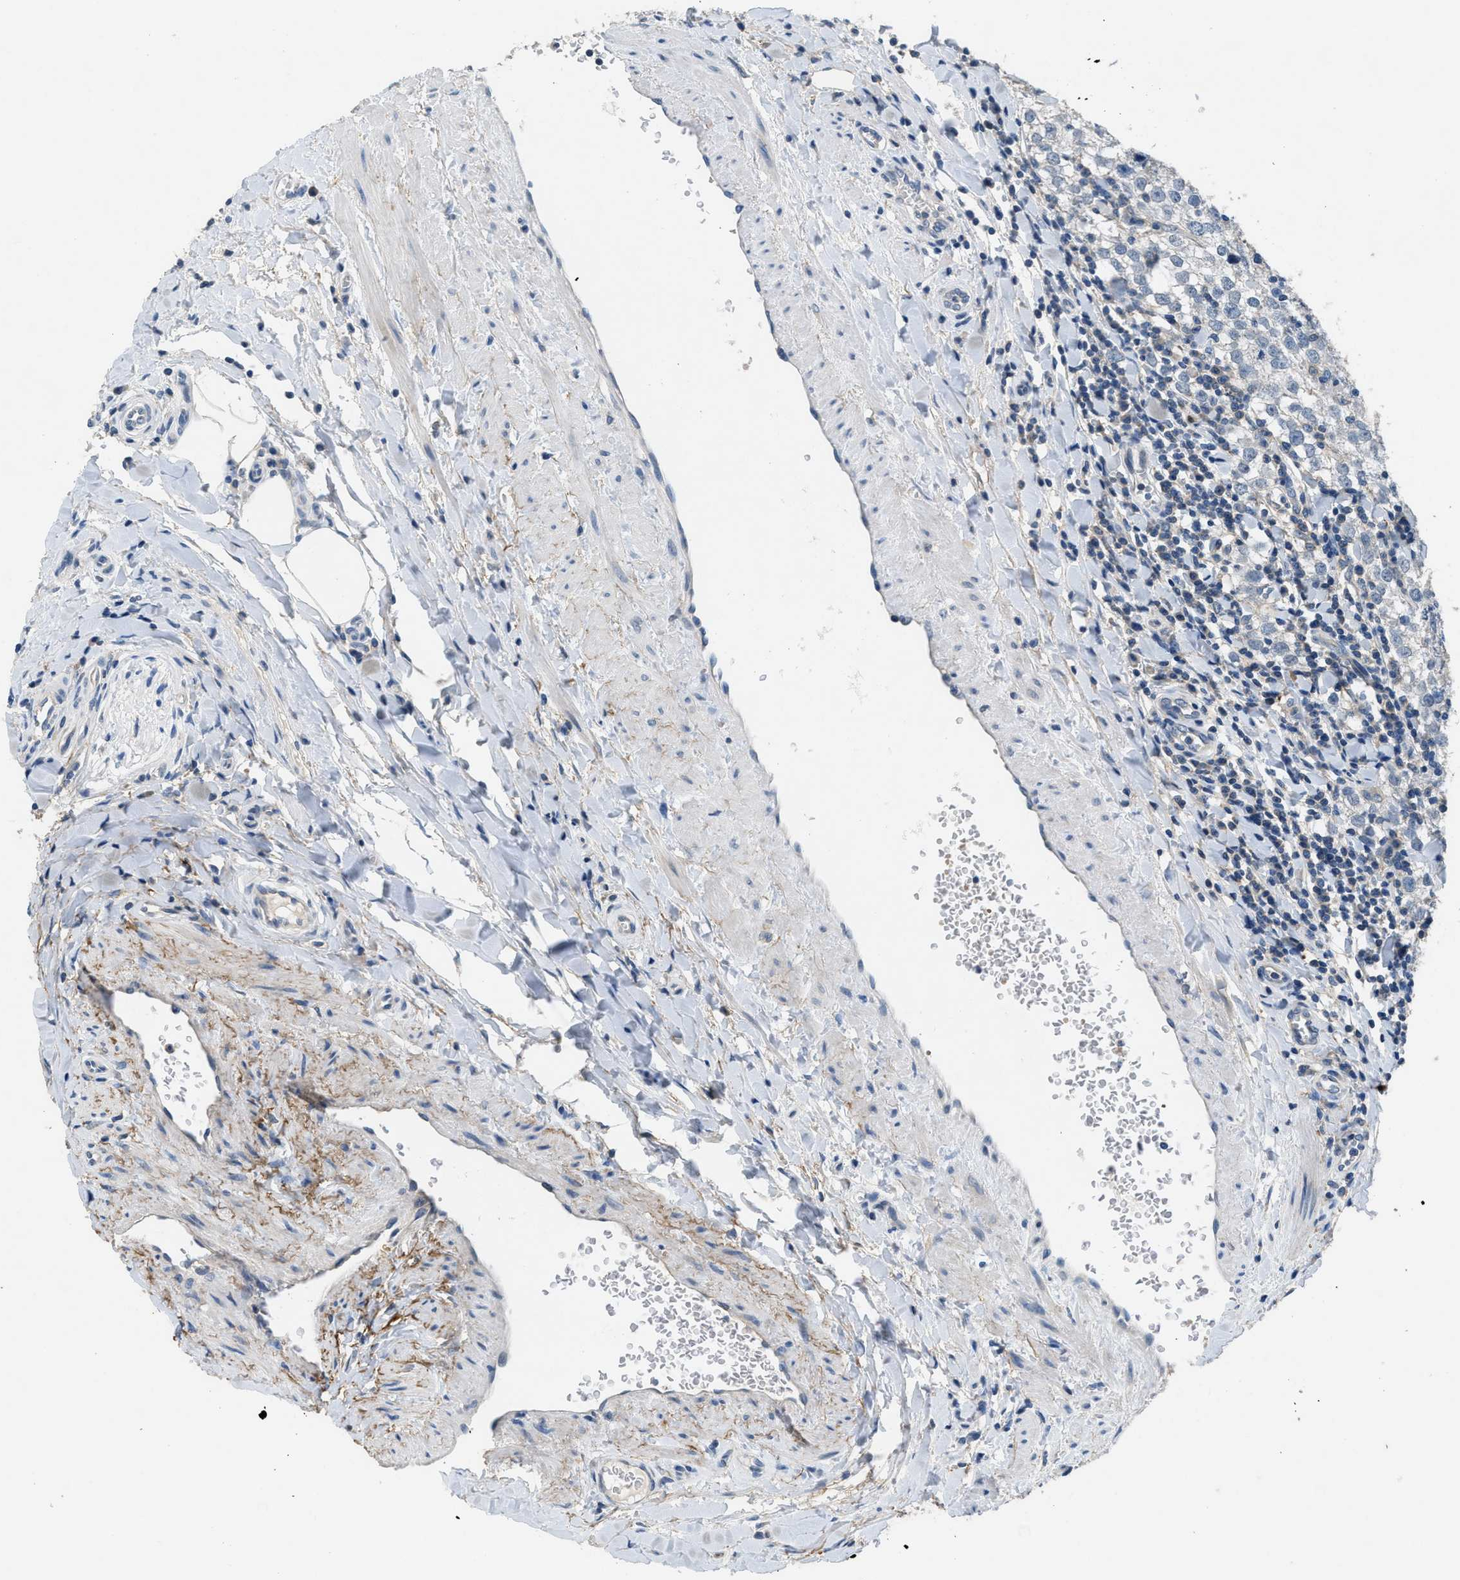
{"staining": {"intensity": "negative", "quantity": "none", "location": "none"}, "tissue": "testis cancer", "cell_type": "Tumor cells", "image_type": "cancer", "snomed": [{"axis": "morphology", "description": "Seminoma, NOS"}, {"axis": "morphology", "description": "Carcinoma, Embryonal, NOS"}, {"axis": "topography", "description": "Testis"}], "caption": "DAB immunohistochemical staining of human testis embryonal carcinoma reveals no significant staining in tumor cells.", "gene": "DGKE", "patient": {"sex": "male", "age": 36}}